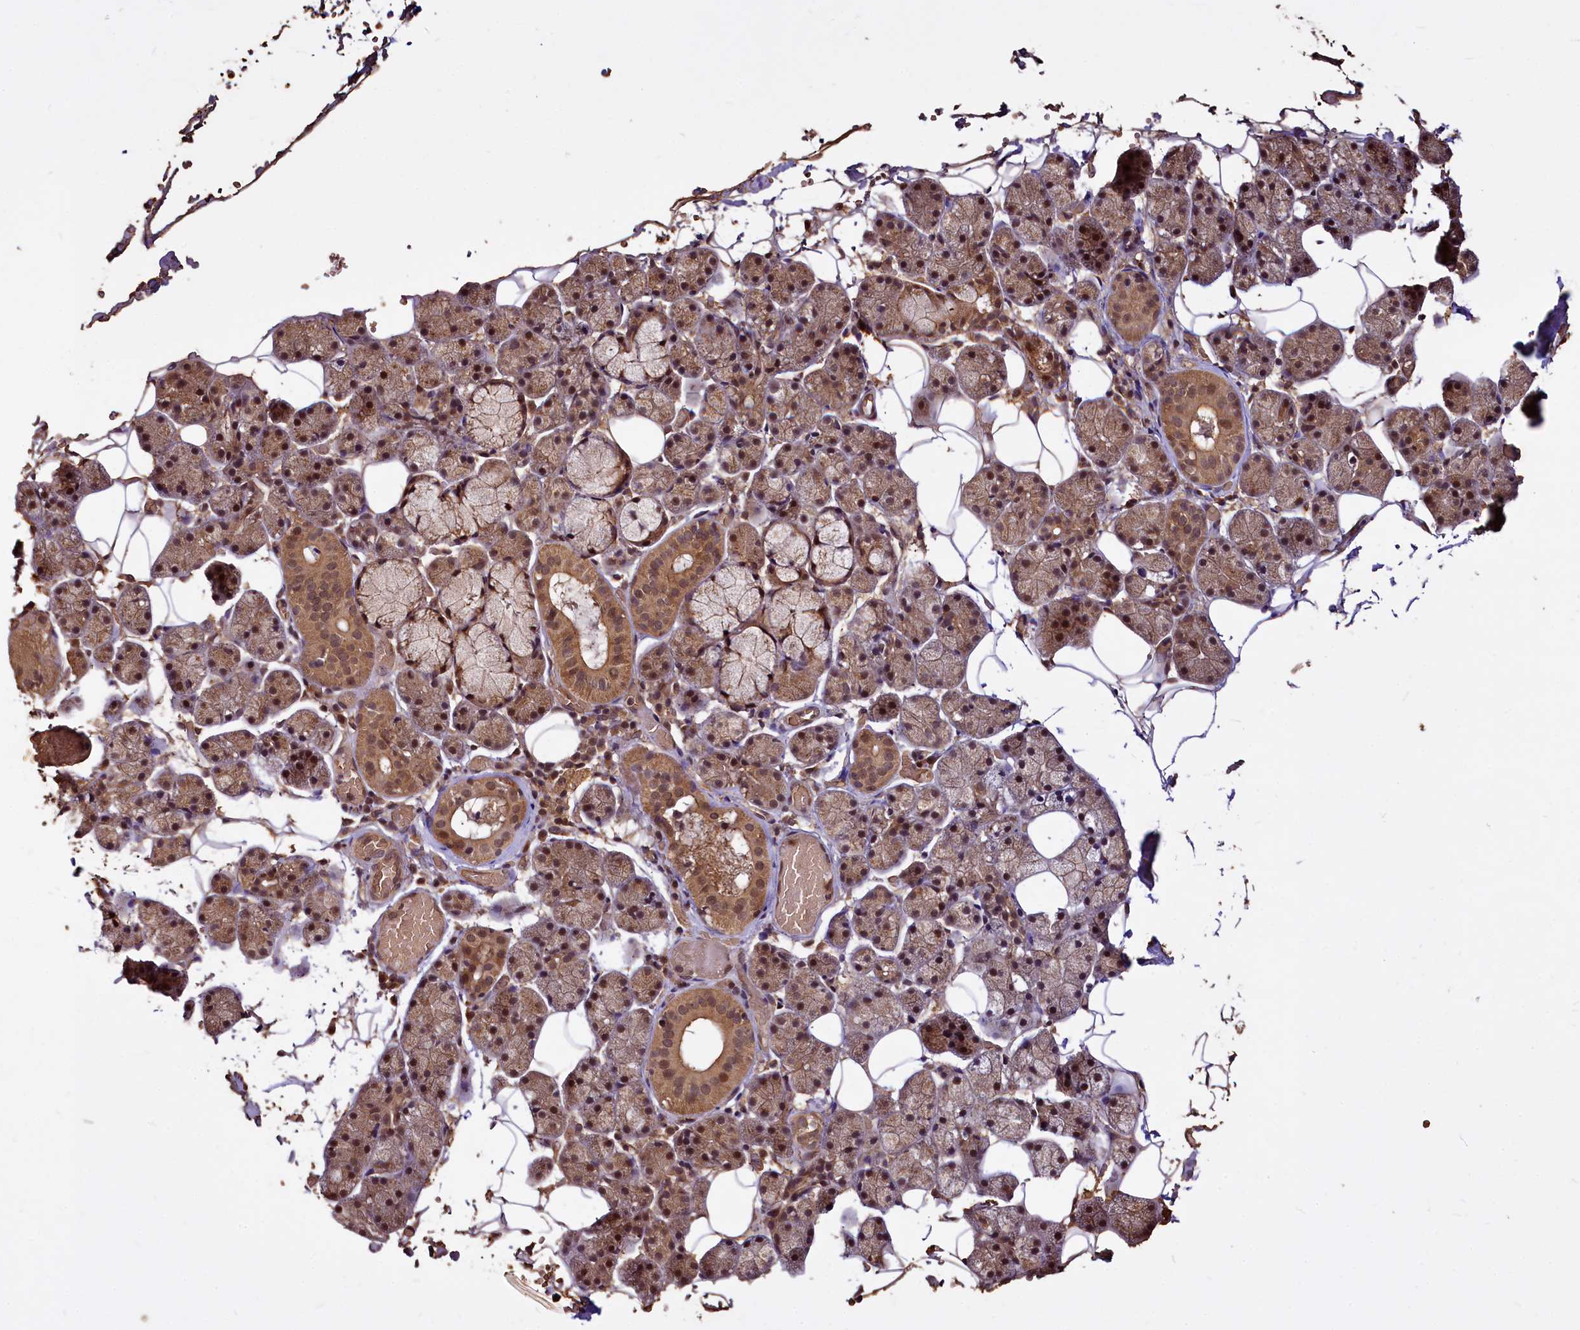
{"staining": {"intensity": "moderate", "quantity": ">75%", "location": "cytoplasmic/membranous,nuclear"}, "tissue": "salivary gland", "cell_type": "Glandular cells", "image_type": "normal", "snomed": [{"axis": "morphology", "description": "Normal tissue, NOS"}, {"axis": "topography", "description": "Salivary gland"}], "caption": "An IHC histopathology image of unremarkable tissue is shown. Protein staining in brown highlights moderate cytoplasmic/membranous,nuclear positivity in salivary gland within glandular cells.", "gene": "VPS51", "patient": {"sex": "female", "age": 33}}